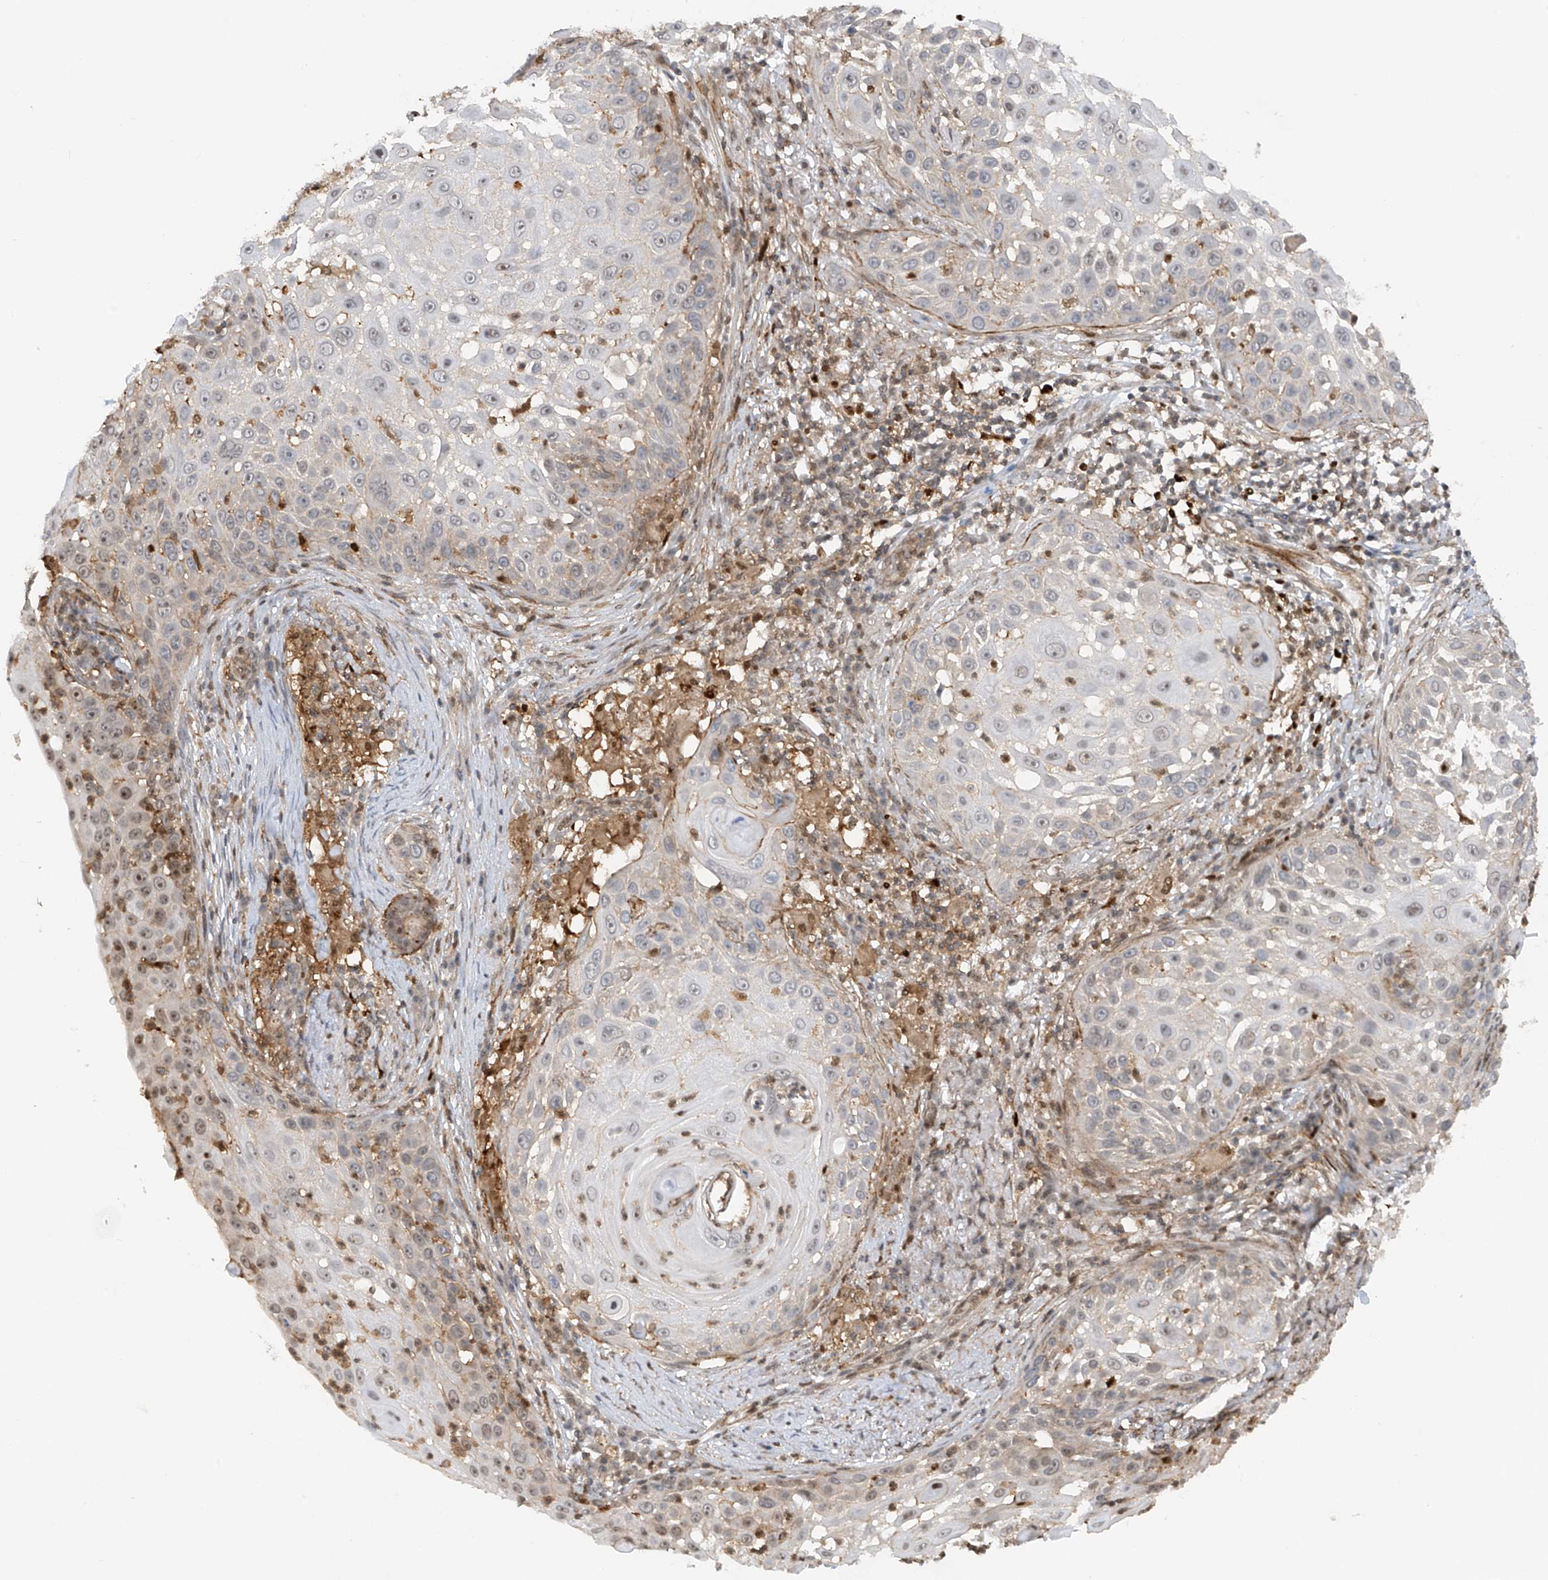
{"staining": {"intensity": "weak", "quantity": "<25%", "location": "nuclear"}, "tissue": "skin cancer", "cell_type": "Tumor cells", "image_type": "cancer", "snomed": [{"axis": "morphology", "description": "Squamous cell carcinoma, NOS"}, {"axis": "topography", "description": "Skin"}], "caption": "Protein analysis of skin cancer reveals no significant positivity in tumor cells. (DAB immunohistochemistry visualized using brightfield microscopy, high magnification).", "gene": "REPIN1", "patient": {"sex": "female", "age": 44}}